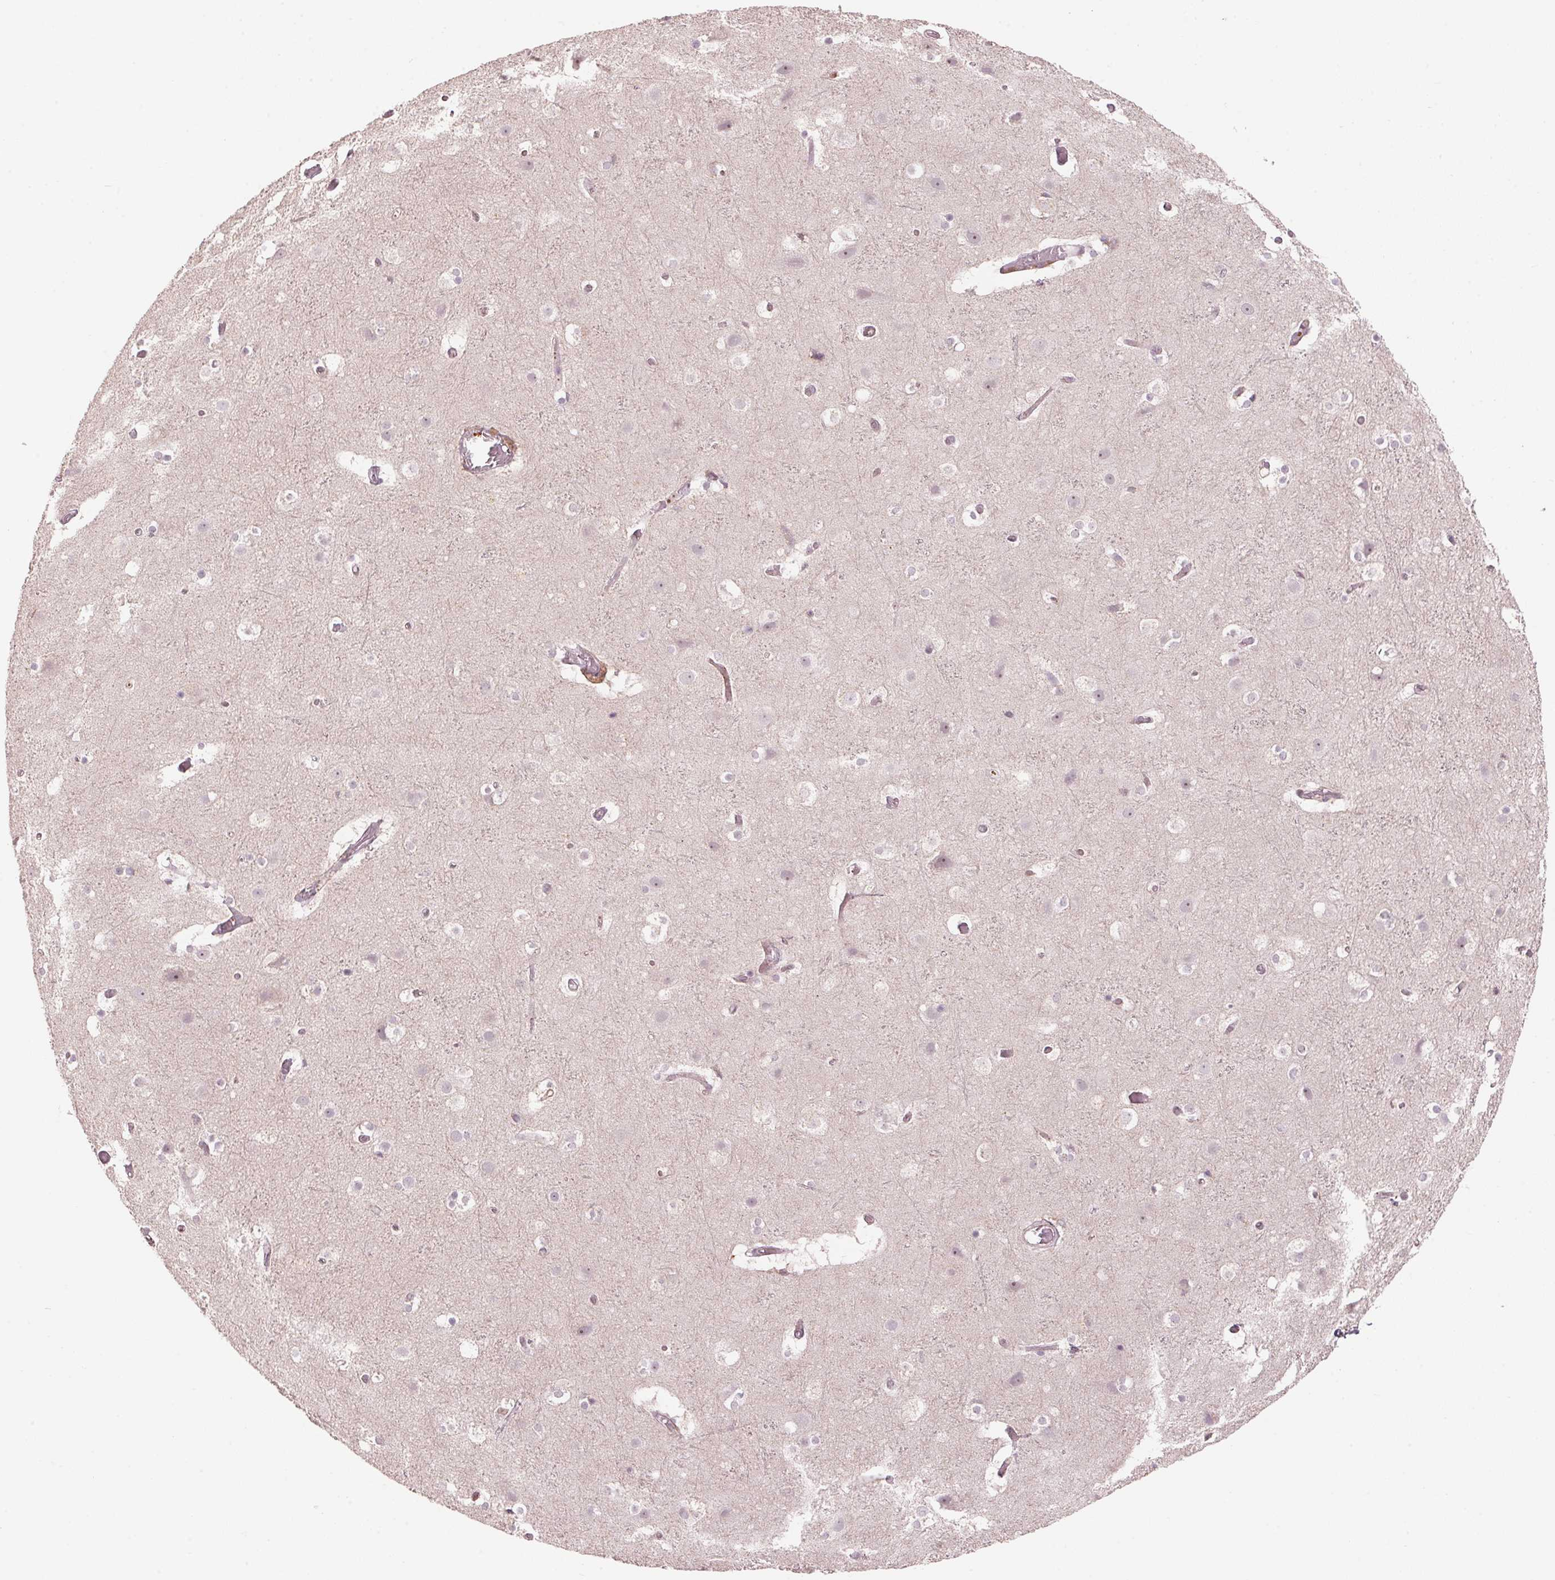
{"staining": {"intensity": "negative", "quantity": "none", "location": "none"}, "tissue": "cerebral cortex", "cell_type": "Endothelial cells", "image_type": "normal", "snomed": [{"axis": "morphology", "description": "Normal tissue, NOS"}, {"axis": "topography", "description": "Cerebral cortex"}], "caption": "Cerebral cortex stained for a protein using immunohistochemistry (IHC) demonstrates no expression endothelial cells.", "gene": "TMED6", "patient": {"sex": "female", "age": 52}}